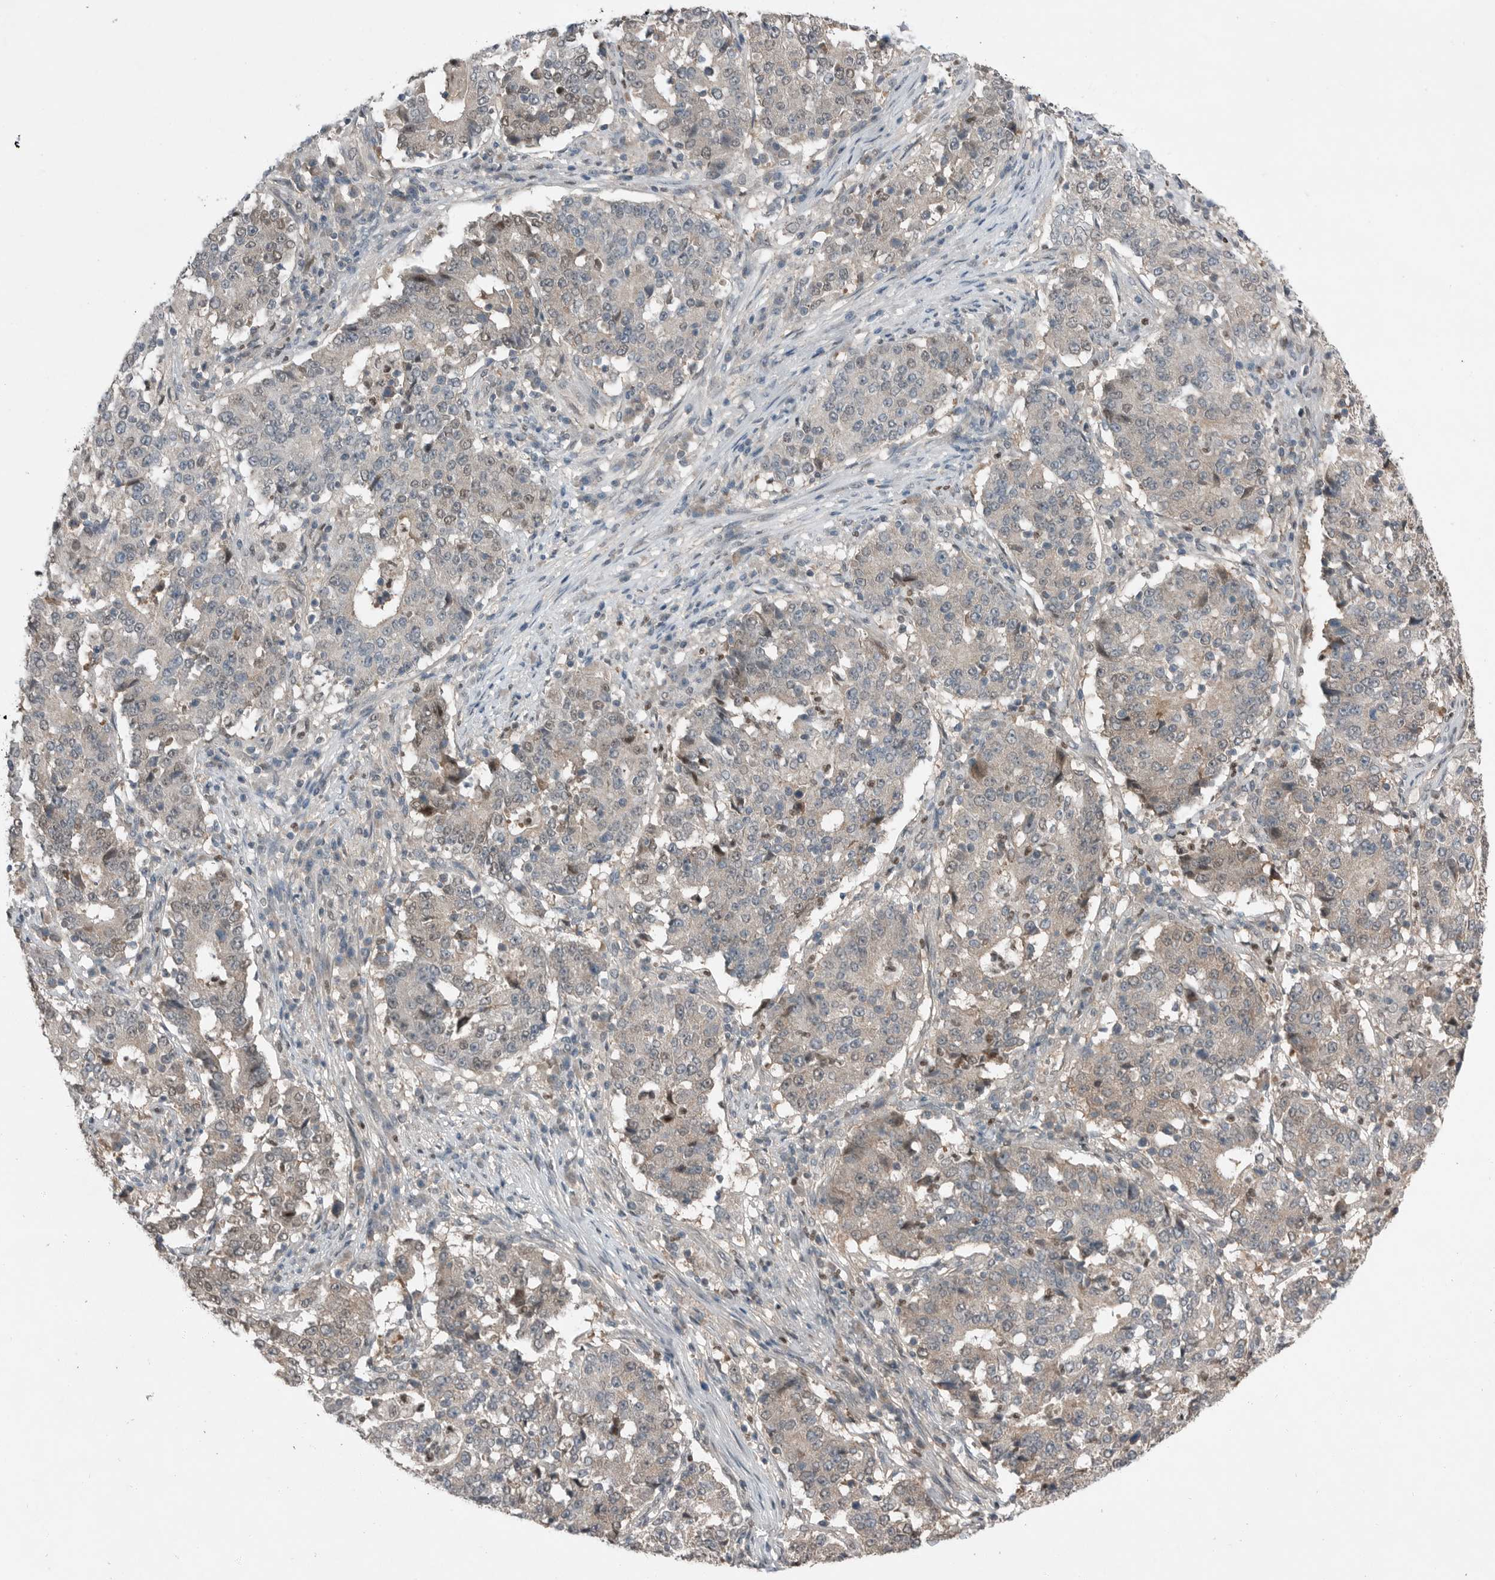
{"staining": {"intensity": "weak", "quantity": "<25%", "location": "nuclear"}, "tissue": "stomach cancer", "cell_type": "Tumor cells", "image_type": "cancer", "snomed": [{"axis": "morphology", "description": "Adenocarcinoma, NOS"}, {"axis": "topography", "description": "Stomach"}], "caption": "This is an immunohistochemistry (IHC) photomicrograph of stomach cancer. There is no positivity in tumor cells.", "gene": "MFAP3L", "patient": {"sex": "male", "age": 59}}